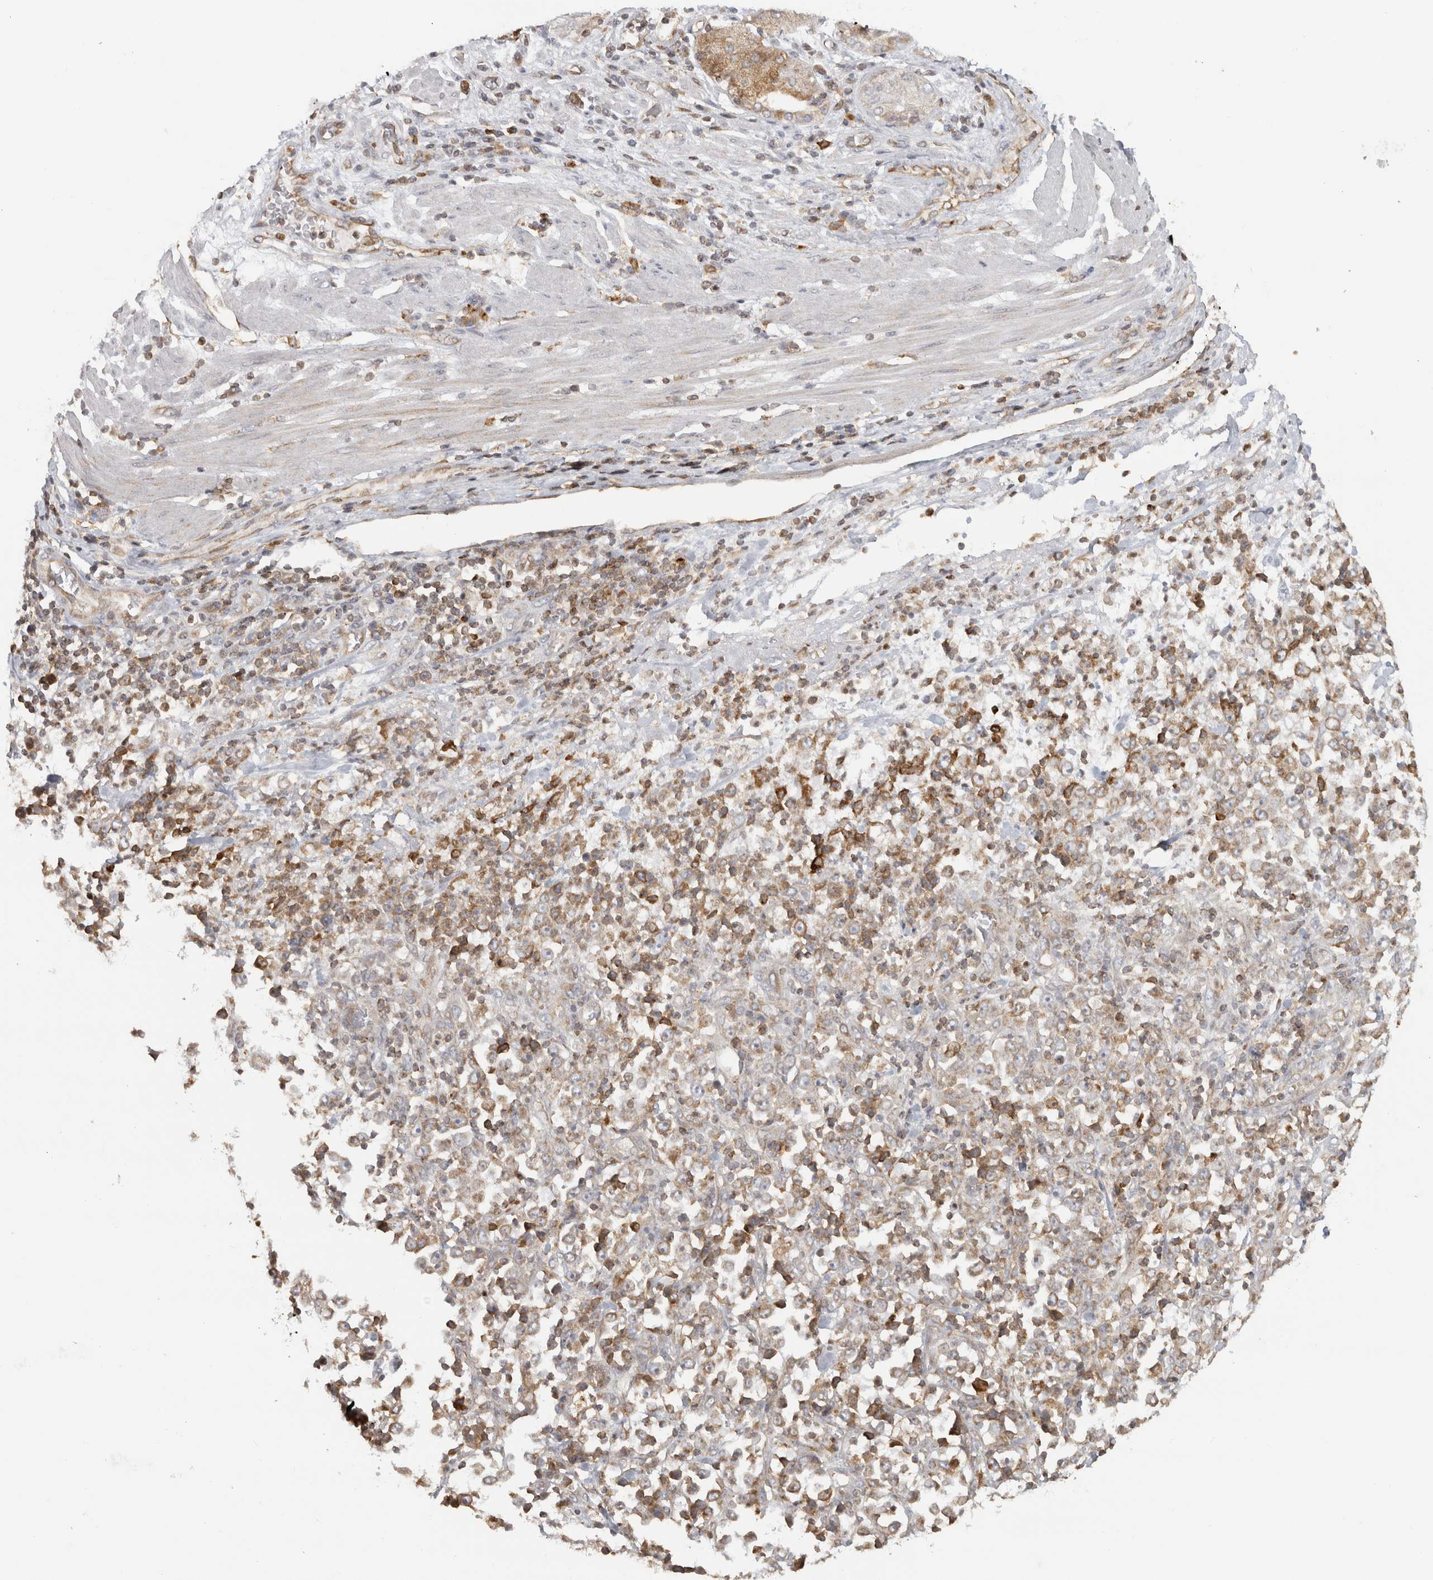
{"staining": {"intensity": "moderate", "quantity": "25%-75%", "location": "cytoplasmic/membranous"}, "tissue": "stomach cancer", "cell_type": "Tumor cells", "image_type": "cancer", "snomed": [{"axis": "morphology", "description": "Normal tissue, NOS"}, {"axis": "morphology", "description": "Adenocarcinoma, NOS"}, {"axis": "topography", "description": "Stomach, upper"}, {"axis": "topography", "description": "Stomach"}], "caption": "The micrograph shows staining of stomach adenocarcinoma, revealing moderate cytoplasmic/membranous protein positivity (brown color) within tumor cells.", "gene": "HLA-E", "patient": {"sex": "male", "age": 59}}